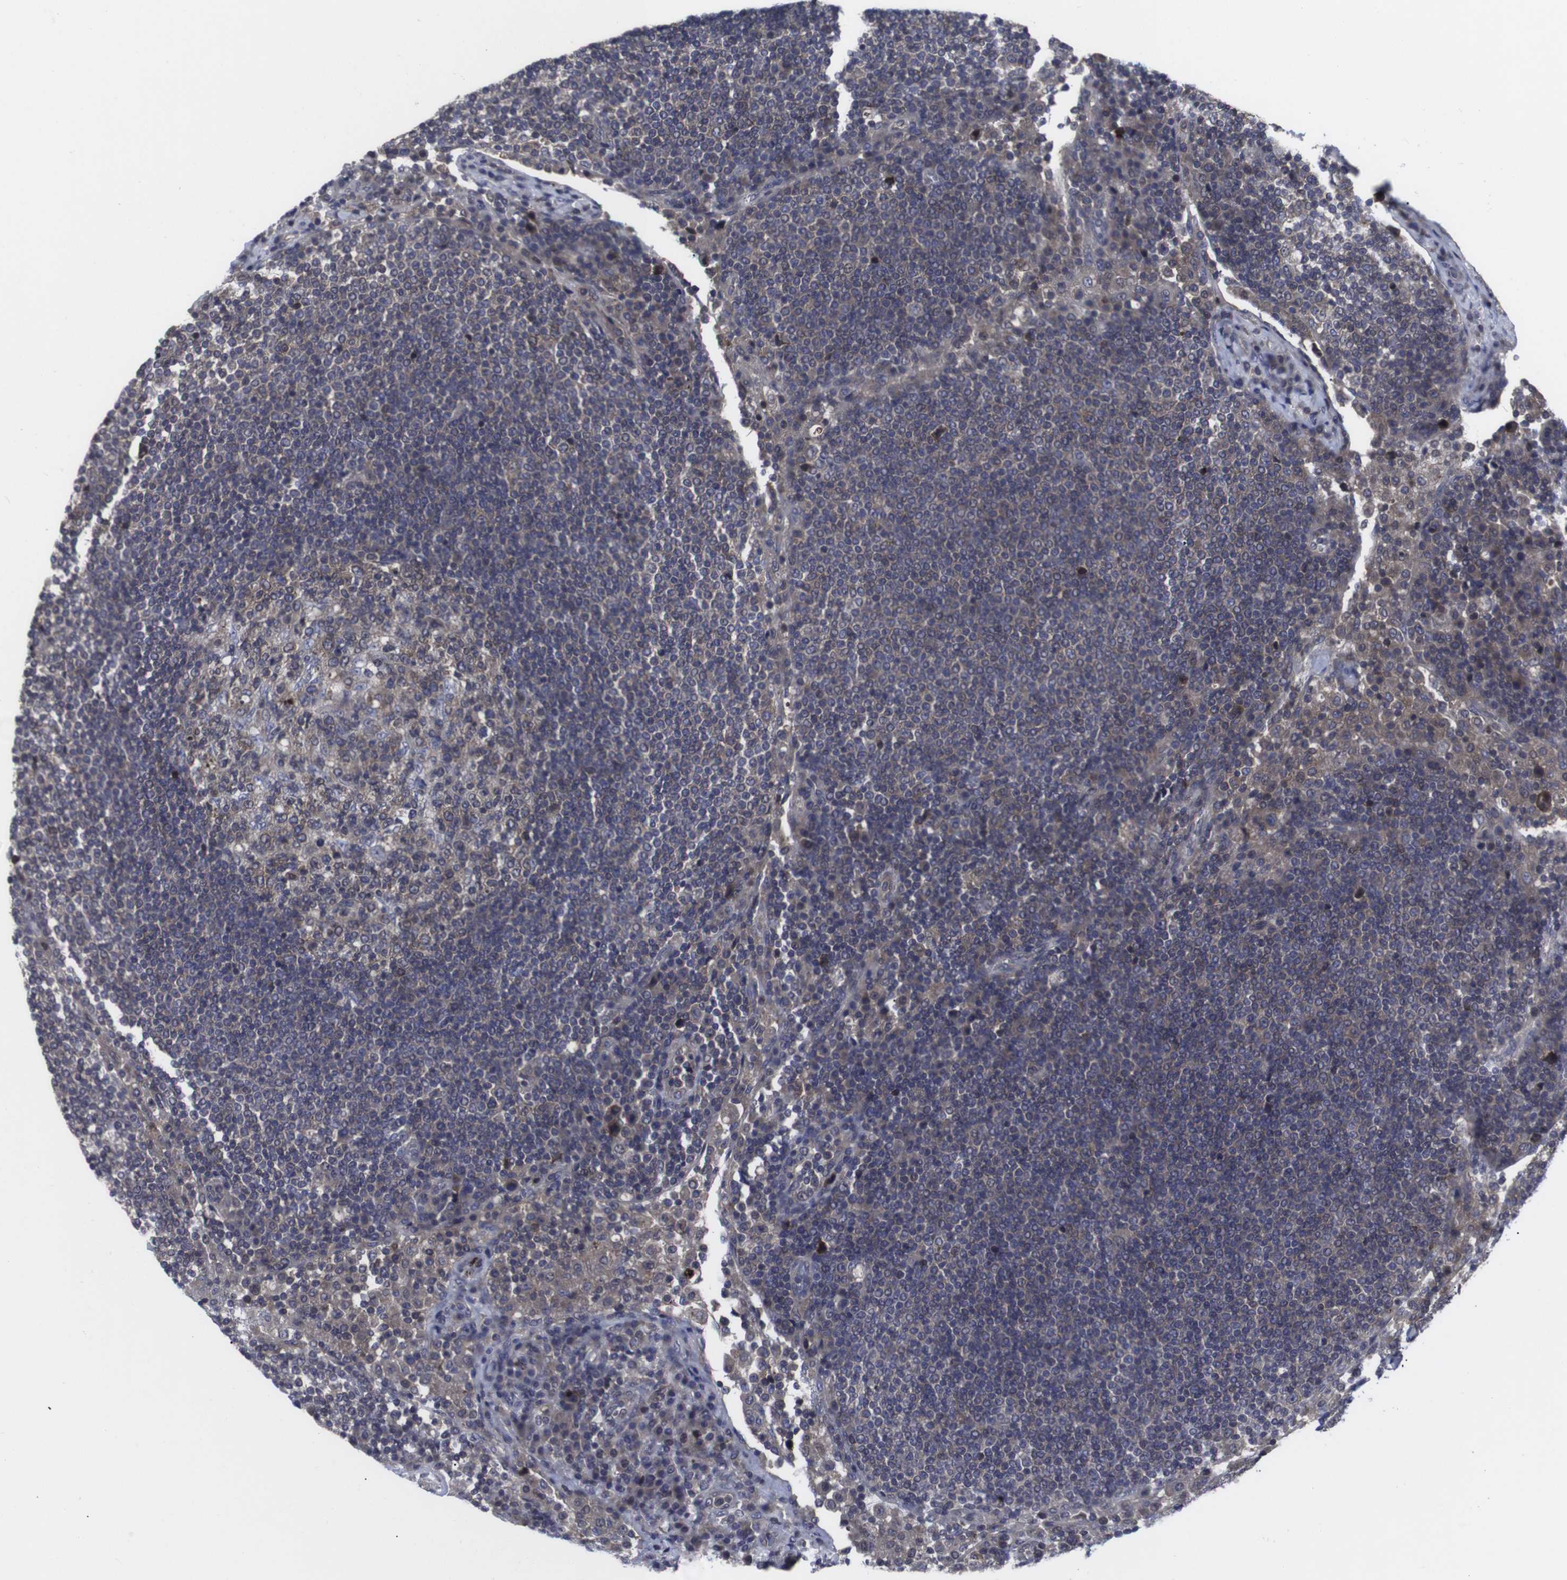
{"staining": {"intensity": "moderate", "quantity": ">75%", "location": "cytoplasmic/membranous"}, "tissue": "lymph node", "cell_type": "Germinal center cells", "image_type": "normal", "snomed": [{"axis": "morphology", "description": "Normal tissue, NOS"}, {"axis": "topography", "description": "Lymph node"}], "caption": "Approximately >75% of germinal center cells in unremarkable lymph node show moderate cytoplasmic/membranous protein positivity as visualized by brown immunohistochemical staining.", "gene": "HPRT1", "patient": {"sex": "female", "age": 53}}